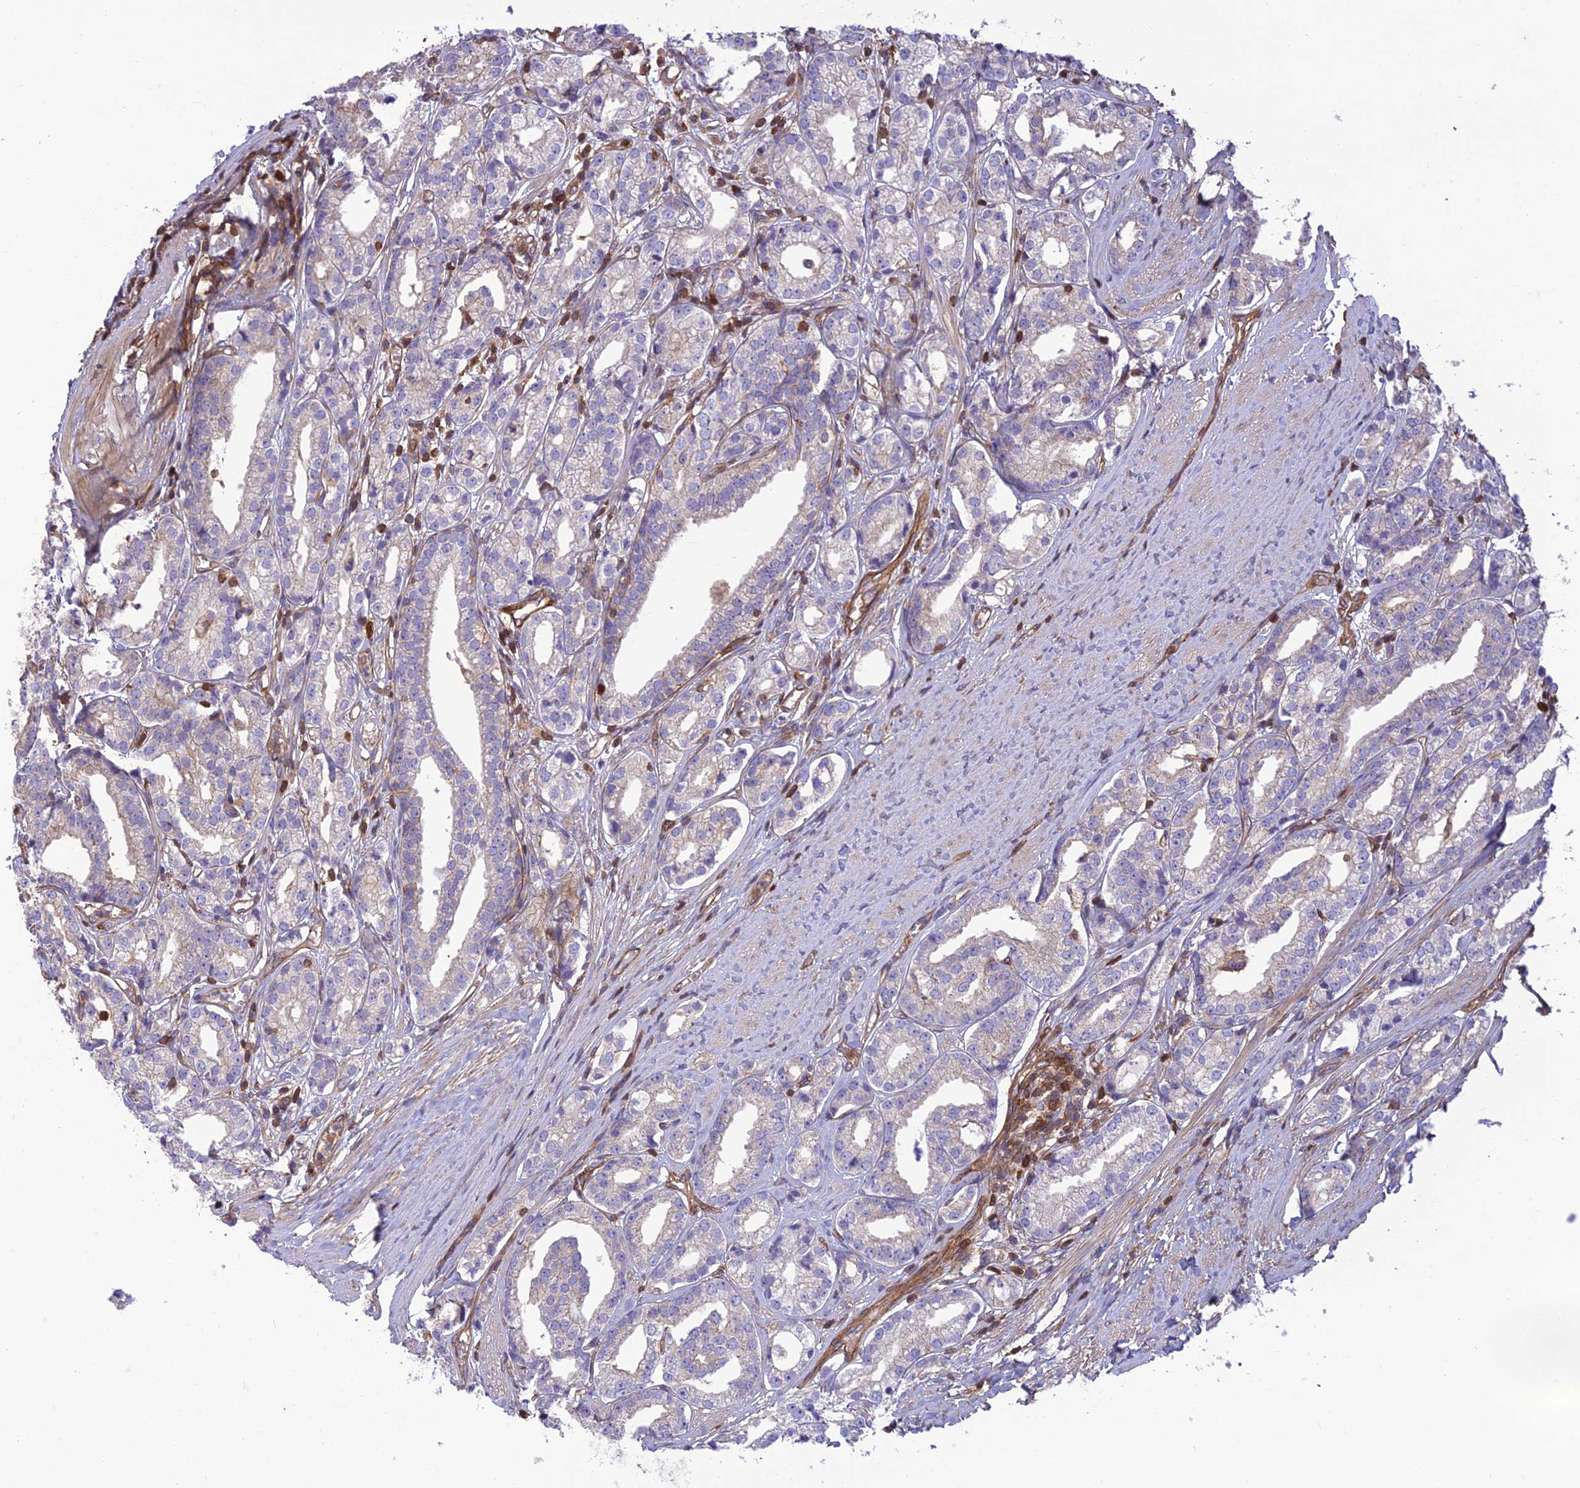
{"staining": {"intensity": "negative", "quantity": "none", "location": "none"}, "tissue": "prostate cancer", "cell_type": "Tumor cells", "image_type": "cancer", "snomed": [{"axis": "morphology", "description": "Adenocarcinoma, High grade"}, {"axis": "topography", "description": "Prostate"}], "caption": "Tumor cells show no significant protein expression in prostate cancer.", "gene": "HPSE2", "patient": {"sex": "male", "age": 69}}